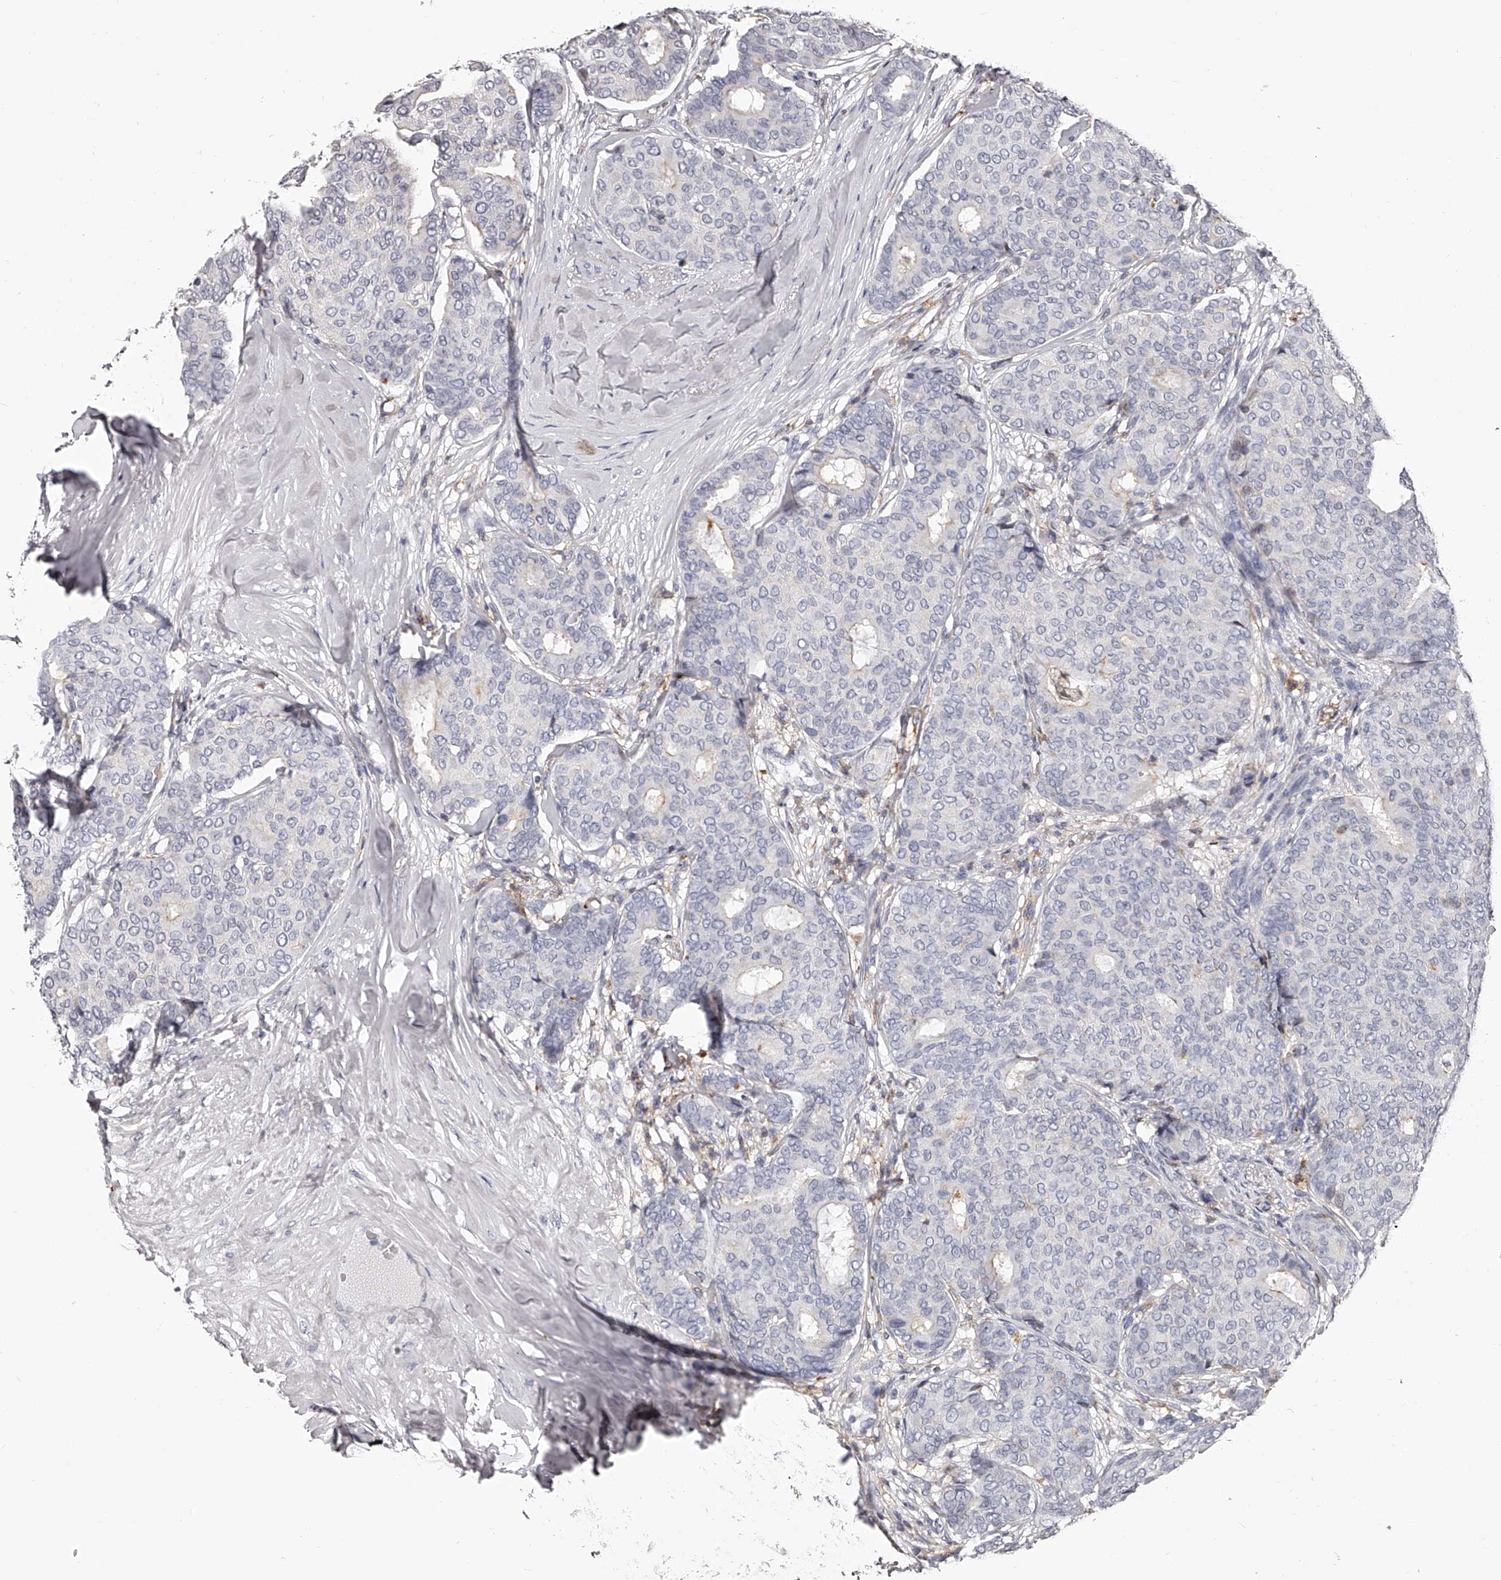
{"staining": {"intensity": "negative", "quantity": "none", "location": "none"}, "tissue": "breast cancer", "cell_type": "Tumor cells", "image_type": "cancer", "snomed": [{"axis": "morphology", "description": "Duct carcinoma"}, {"axis": "topography", "description": "Breast"}], "caption": "Micrograph shows no significant protein staining in tumor cells of infiltrating ductal carcinoma (breast).", "gene": "PACSIN1", "patient": {"sex": "female", "age": 75}}